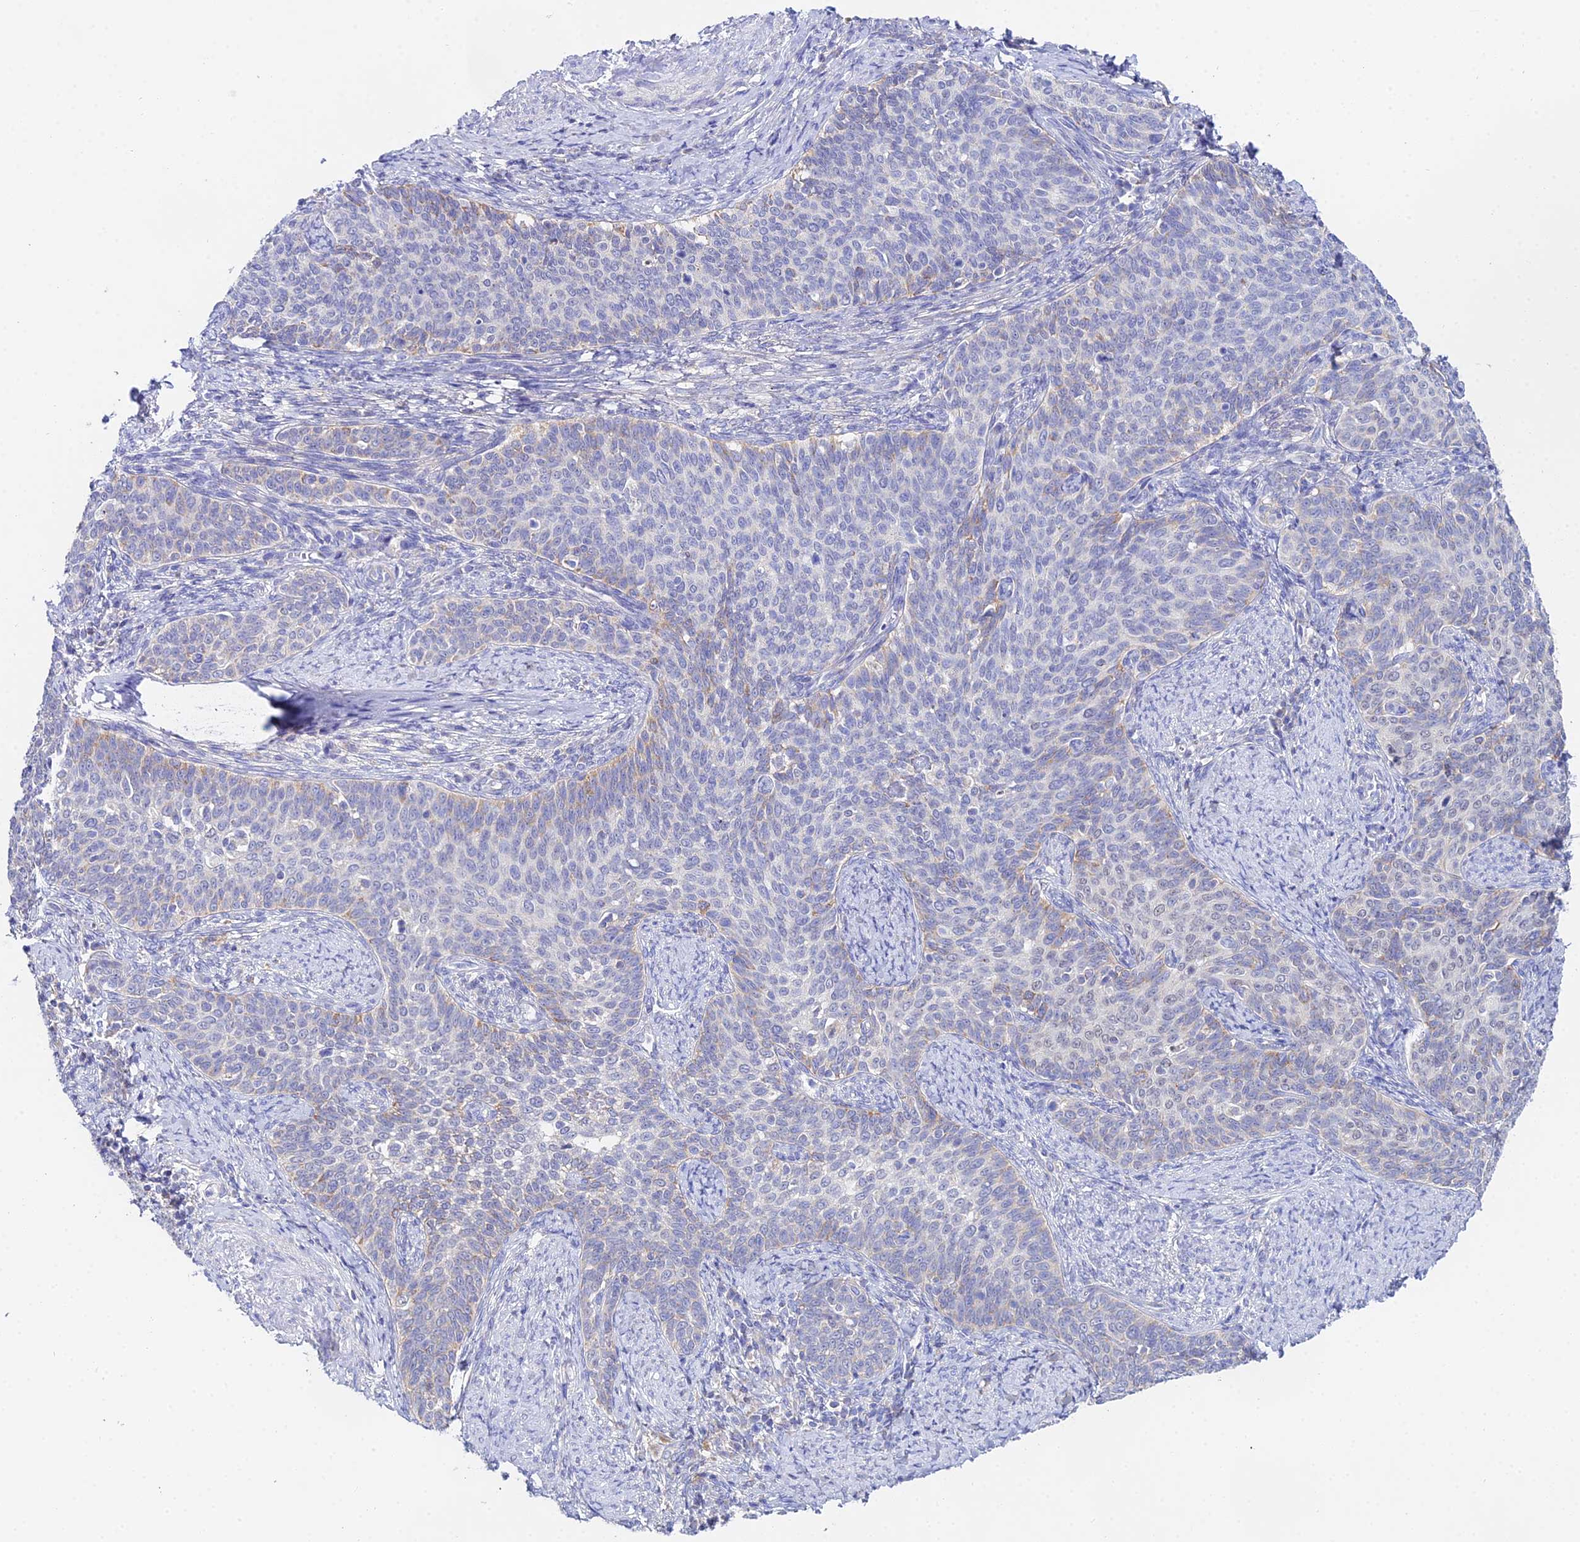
{"staining": {"intensity": "weak", "quantity": "<25%", "location": "cytoplasmic/membranous"}, "tissue": "cervical cancer", "cell_type": "Tumor cells", "image_type": "cancer", "snomed": [{"axis": "morphology", "description": "Squamous cell carcinoma, NOS"}, {"axis": "topography", "description": "Cervix"}], "caption": "Tumor cells show no significant staining in cervical squamous cell carcinoma.", "gene": "PPP2R2C", "patient": {"sex": "female", "age": 39}}